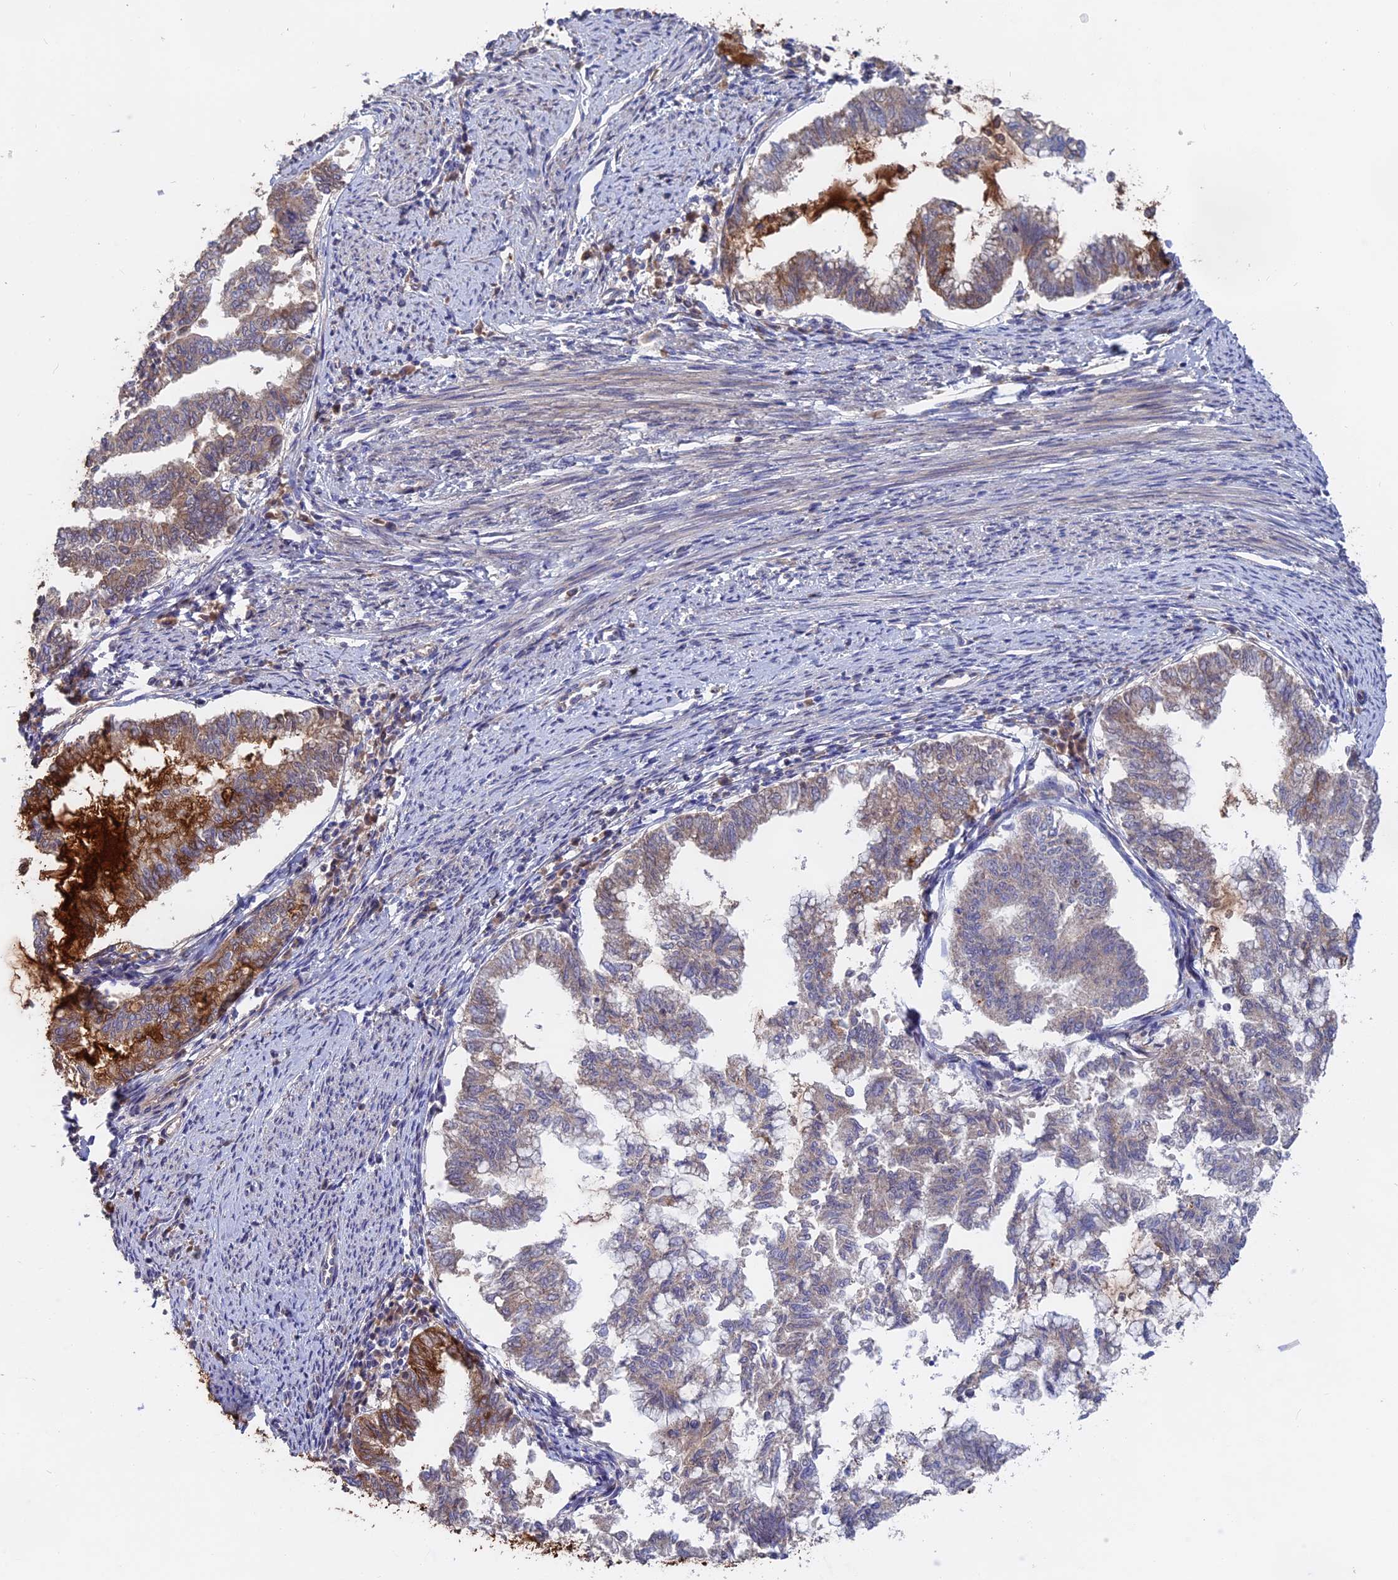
{"staining": {"intensity": "moderate", "quantity": "25%-75%", "location": "cytoplasmic/membranous"}, "tissue": "endometrial cancer", "cell_type": "Tumor cells", "image_type": "cancer", "snomed": [{"axis": "morphology", "description": "Adenocarcinoma, NOS"}, {"axis": "topography", "description": "Endometrium"}], "caption": "Brown immunohistochemical staining in human endometrial adenocarcinoma reveals moderate cytoplasmic/membranous expression in approximately 25%-75% of tumor cells.", "gene": "TENT4B", "patient": {"sex": "female", "age": 79}}